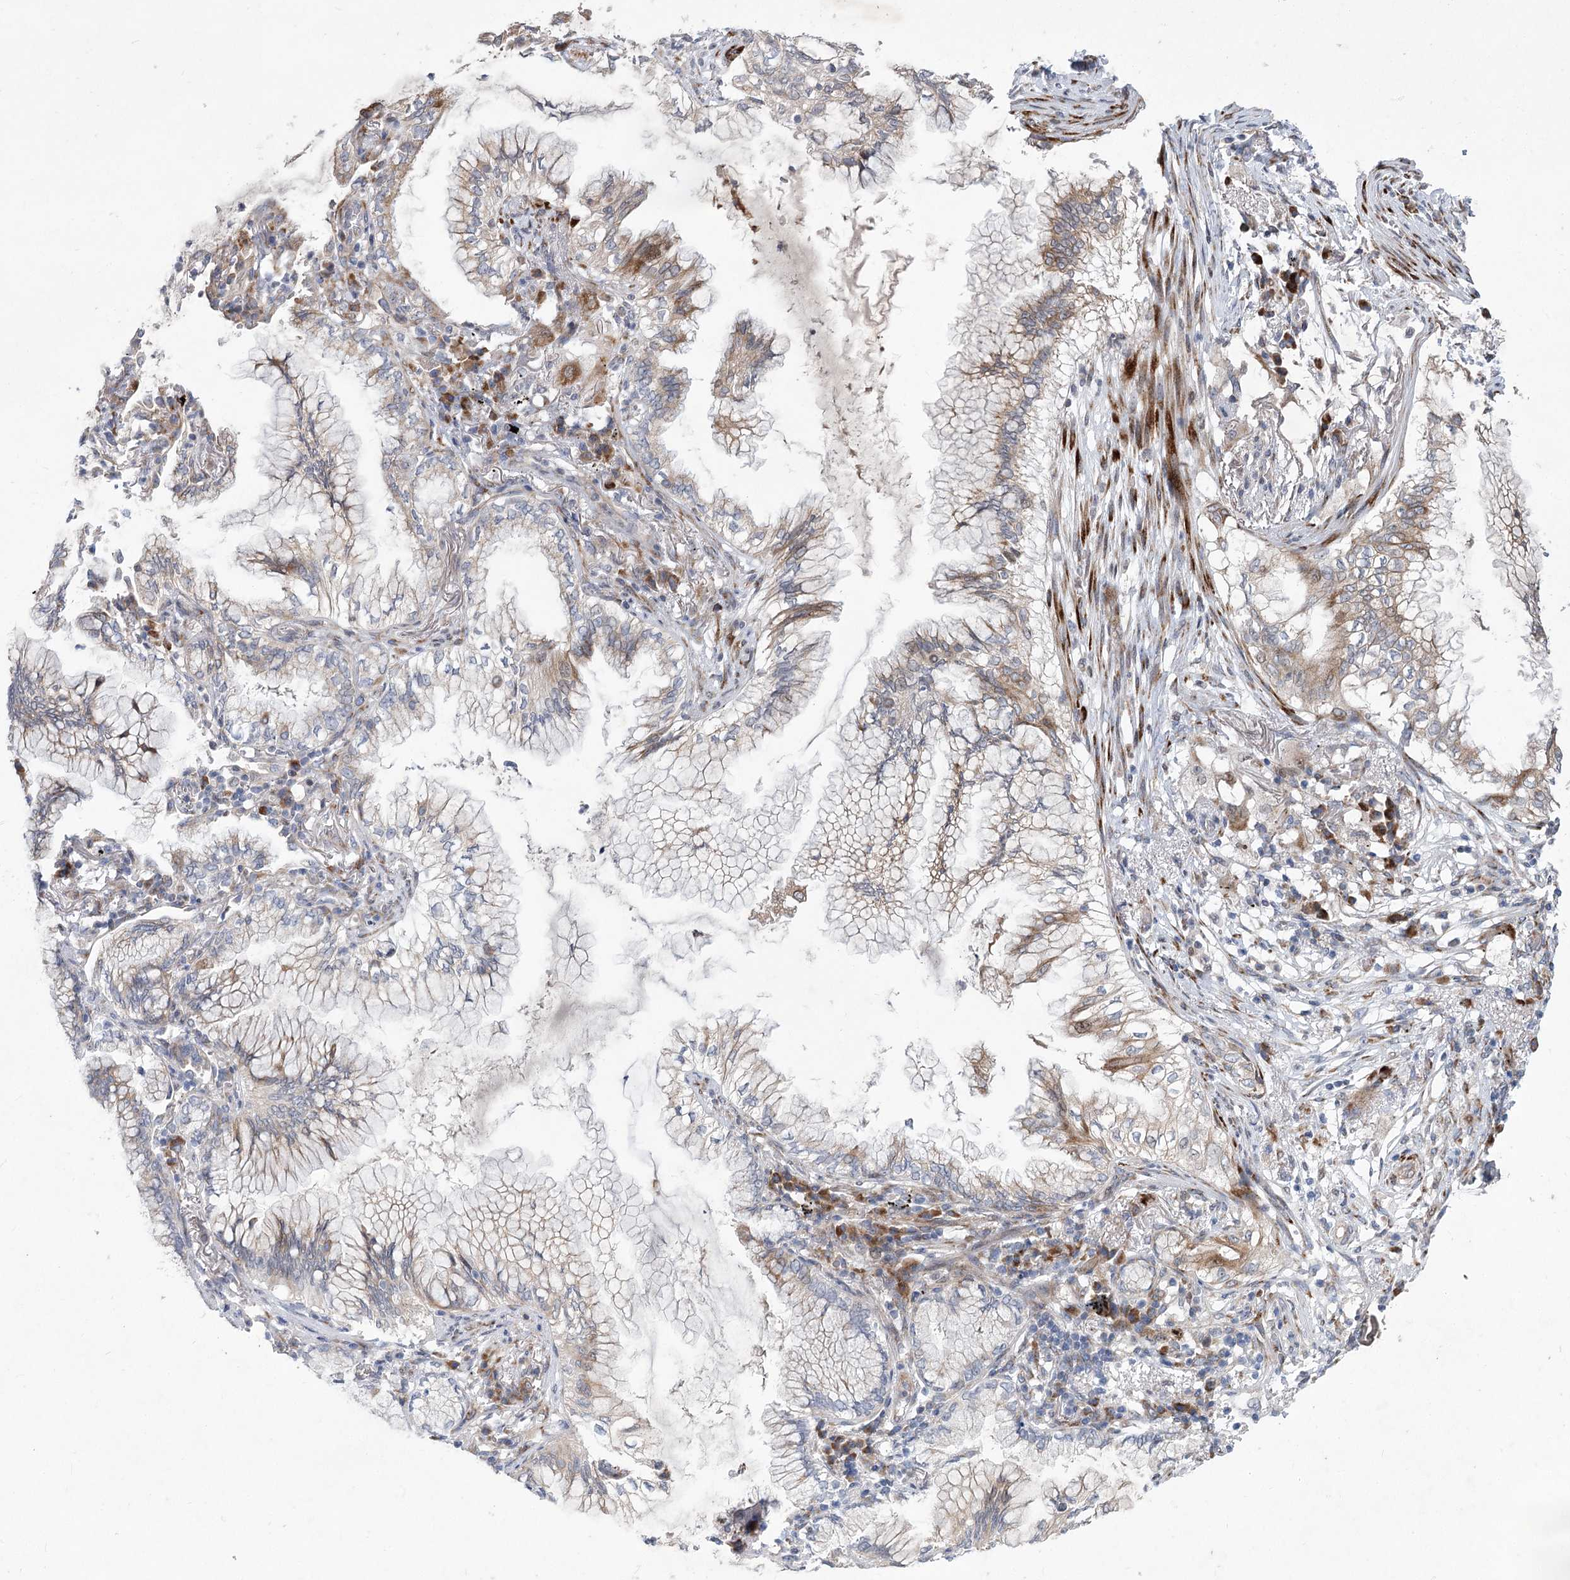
{"staining": {"intensity": "weak", "quantity": "25%-75%", "location": "cytoplasmic/membranous"}, "tissue": "lung cancer", "cell_type": "Tumor cells", "image_type": "cancer", "snomed": [{"axis": "morphology", "description": "Adenocarcinoma, NOS"}, {"axis": "topography", "description": "Lung"}], "caption": "About 25%-75% of tumor cells in human lung cancer show weak cytoplasmic/membranous protein staining as visualized by brown immunohistochemical staining.", "gene": "GCNT4", "patient": {"sex": "female", "age": 70}}